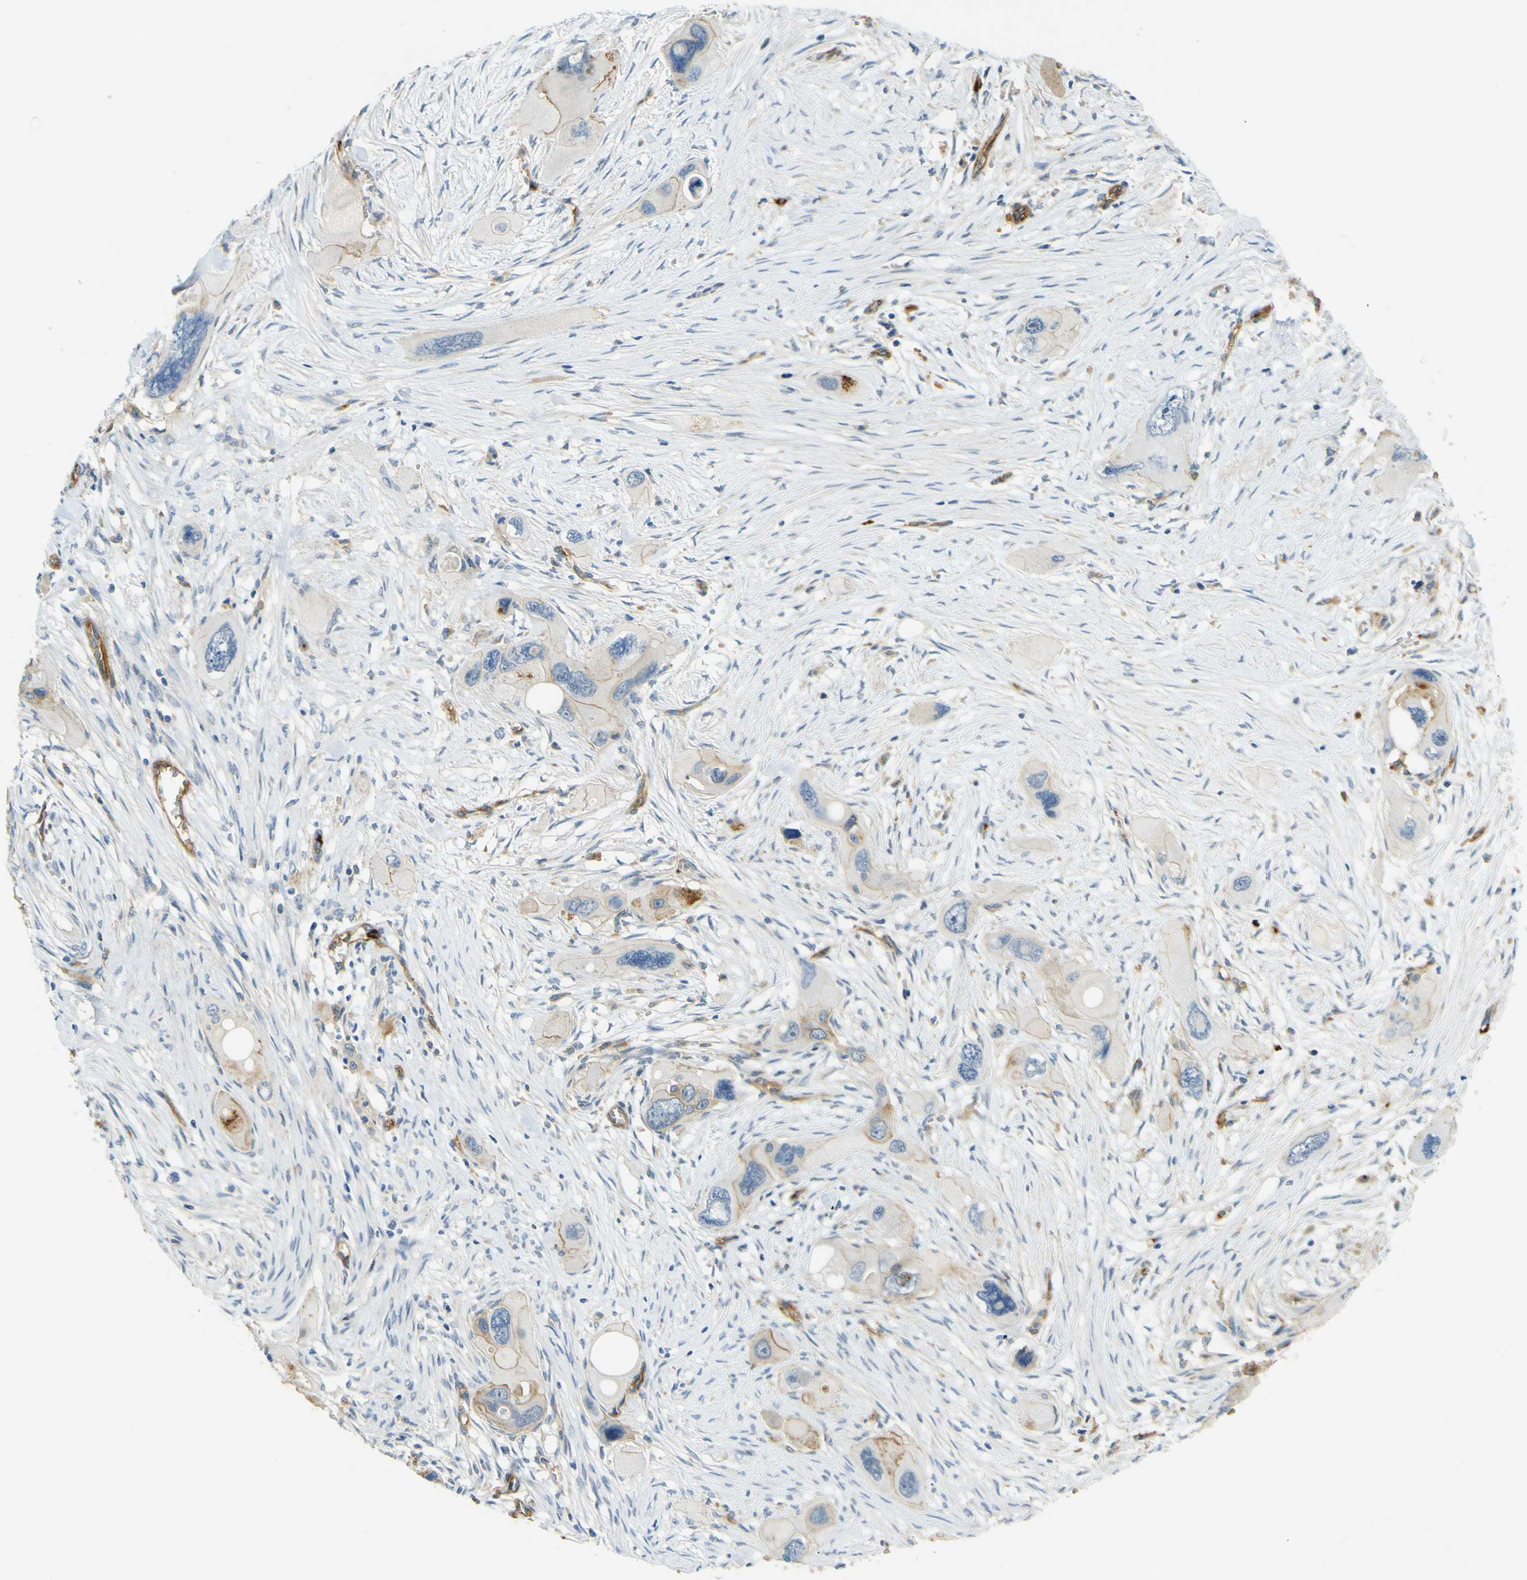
{"staining": {"intensity": "moderate", "quantity": "25%-75%", "location": "cytoplasmic/membranous"}, "tissue": "pancreatic cancer", "cell_type": "Tumor cells", "image_type": "cancer", "snomed": [{"axis": "morphology", "description": "Adenocarcinoma, NOS"}, {"axis": "topography", "description": "Pancreas"}], "caption": "Tumor cells exhibit moderate cytoplasmic/membranous staining in approximately 25%-75% of cells in adenocarcinoma (pancreatic).", "gene": "PLXDC1", "patient": {"sex": "male", "age": 73}}